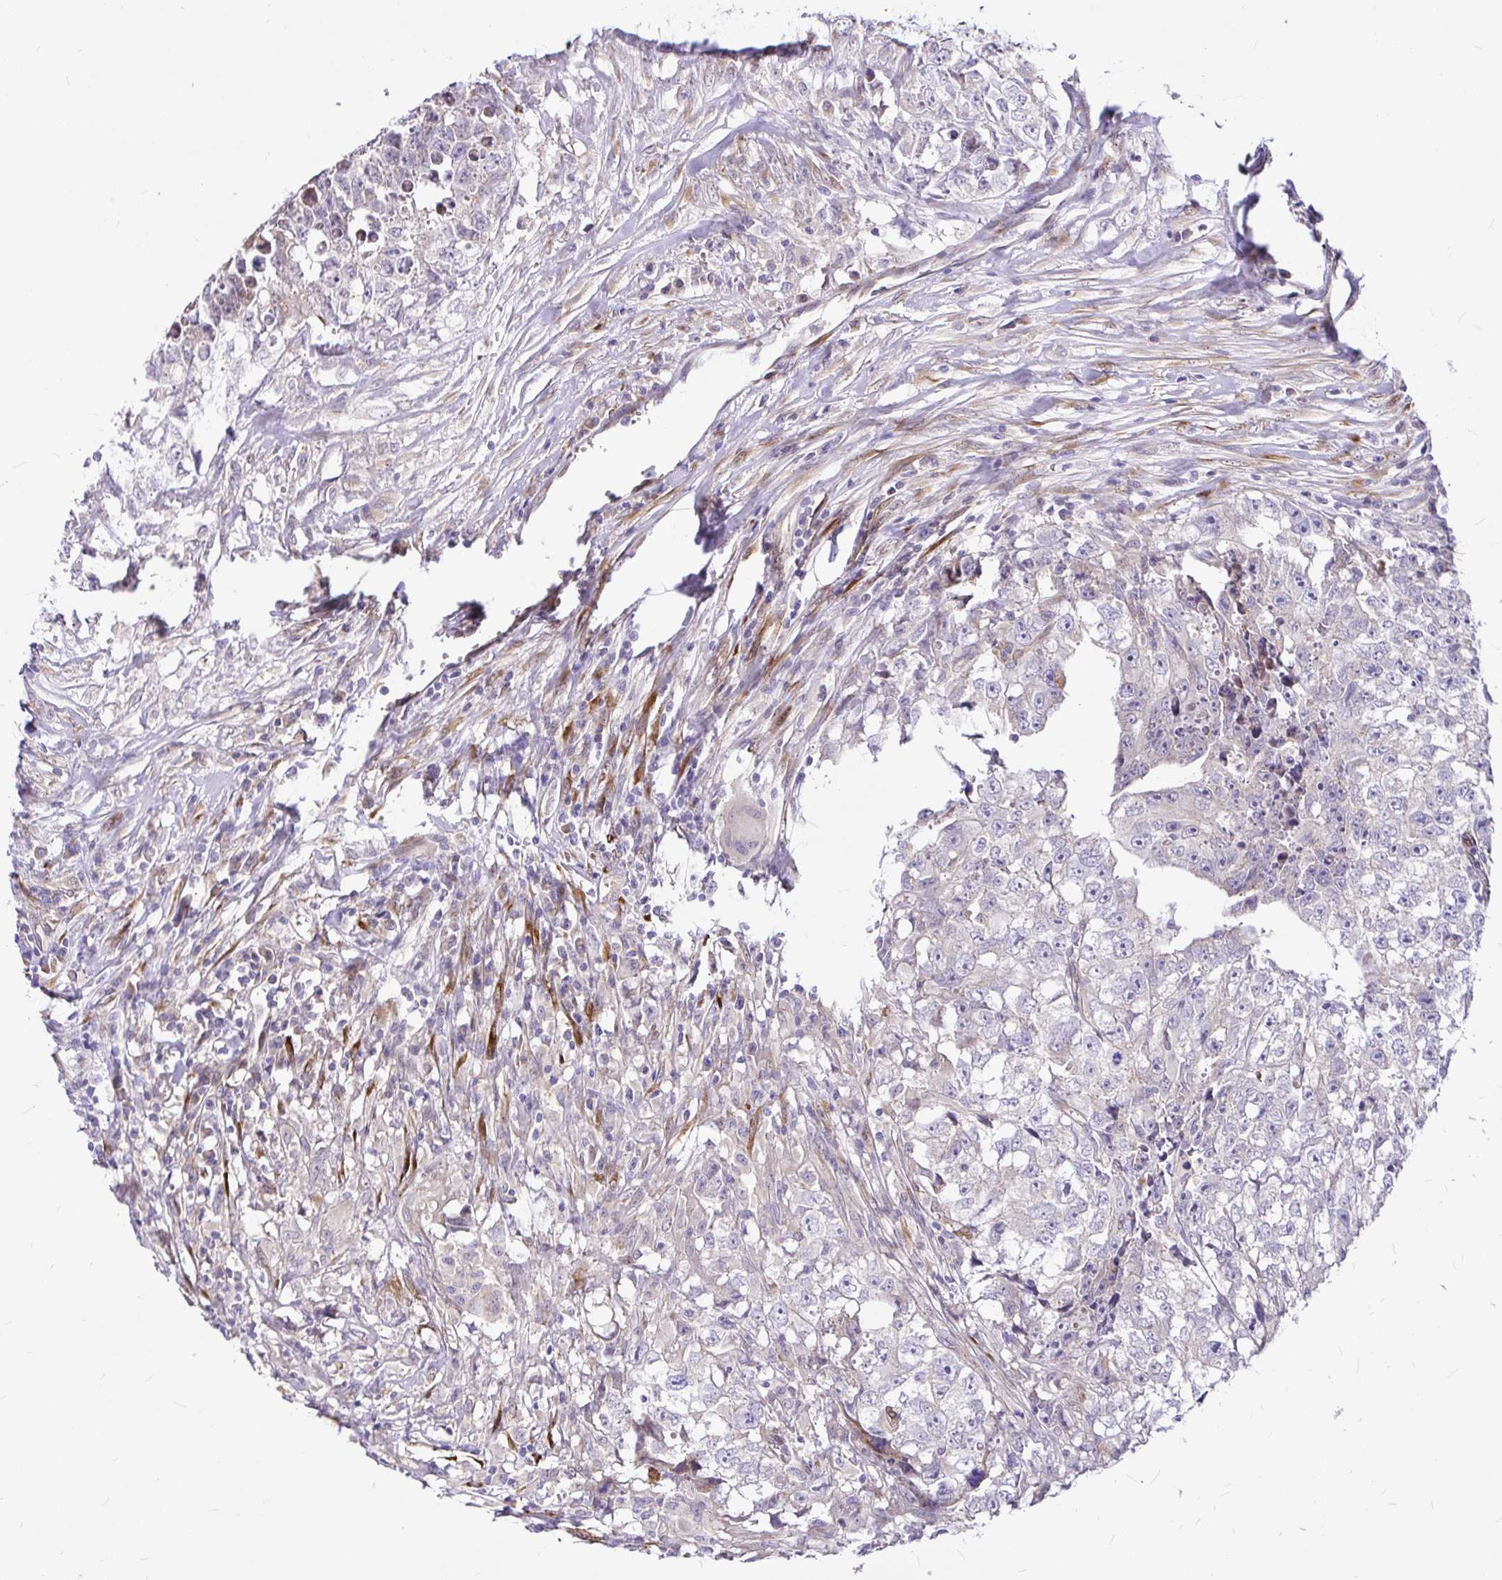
{"staining": {"intensity": "negative", "quantity": "none", "location": "none"}, "tissue": "testis cancer", "cell_type": "Tumor cells", "image_type": "cancer", "snomed": [{"axis": "morphology", "description": "Carcinoma, Embryonal, NOS"}, {"axis": "morphology", "description": "Teratoma, malignant, NOS"}, {"axis": "topography", "description": "Testis"}], "caption": "Immunohistochemistry photomicrograph of neoplastic tissue: testis embryonal carcinoma stained with DAB (3,3'-diaminobenzidine) displays no significant protein positivity in tumor cells.", "gene": "GABBR2", "patient": {"sex": "male", "age": 24}}